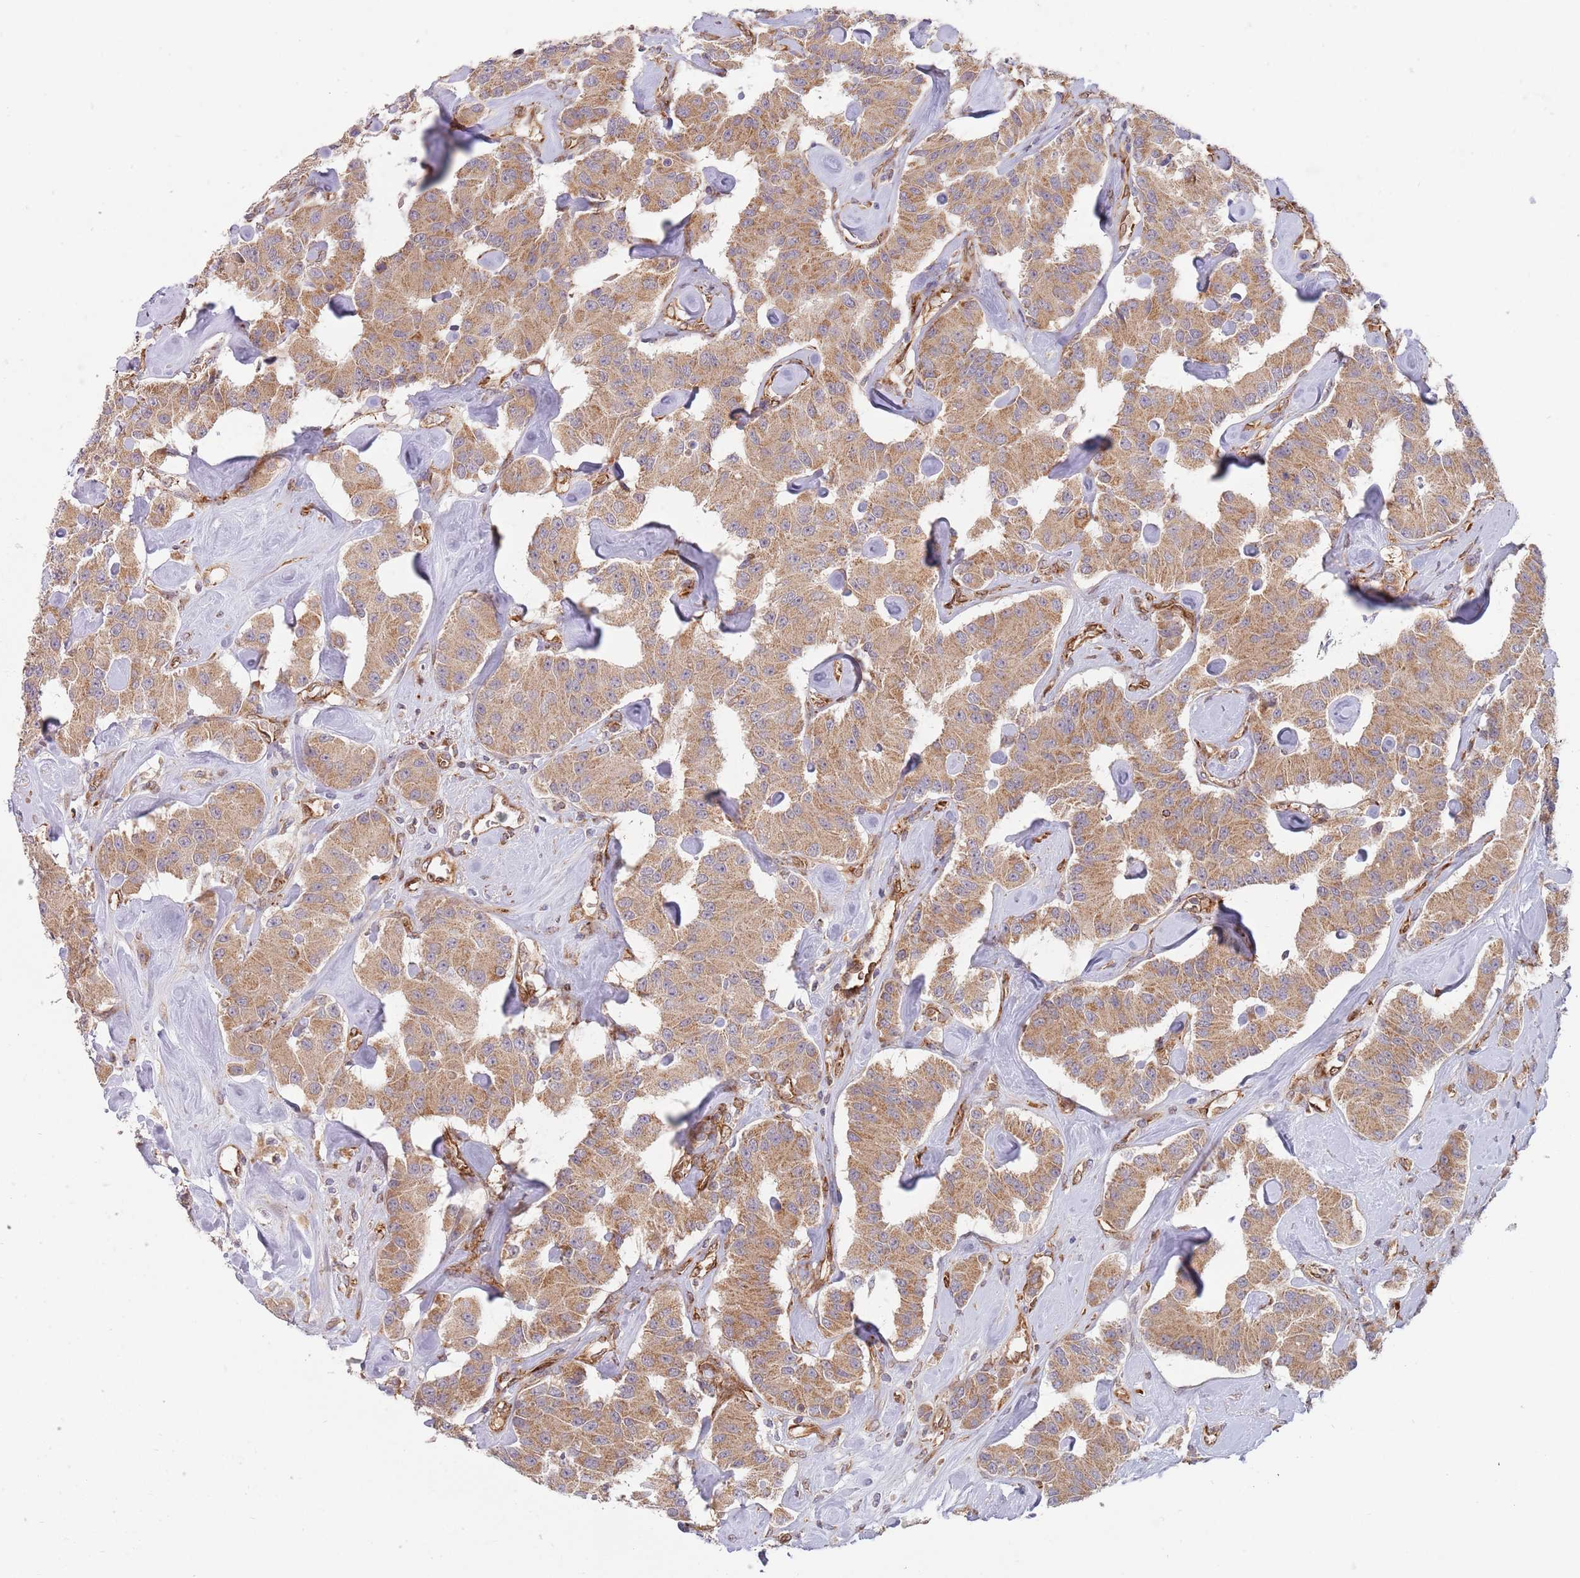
{"staining": {"intensity": "moderate", "quantity": ">75%", "location": "cytoplasmic/membranous"}, "tissue": "carcinoid", "cell_type": "Tumor cells", "image_type": "cancer", "snomed": [{"axis": "morphology", "description": "Carcinoid, malignant, NOS"}, {"axis": "topography", "description": "Pancreas"}], "caption": "A photomicrograph showing moderate cytoplasmic/membranous positivity in approximately >75% of tumor cells in malignant carcinoid, as visualized by brown immunohistochemical staining.", "gene": "GUK1", "patient": {"sex": "male", "age": 41}}